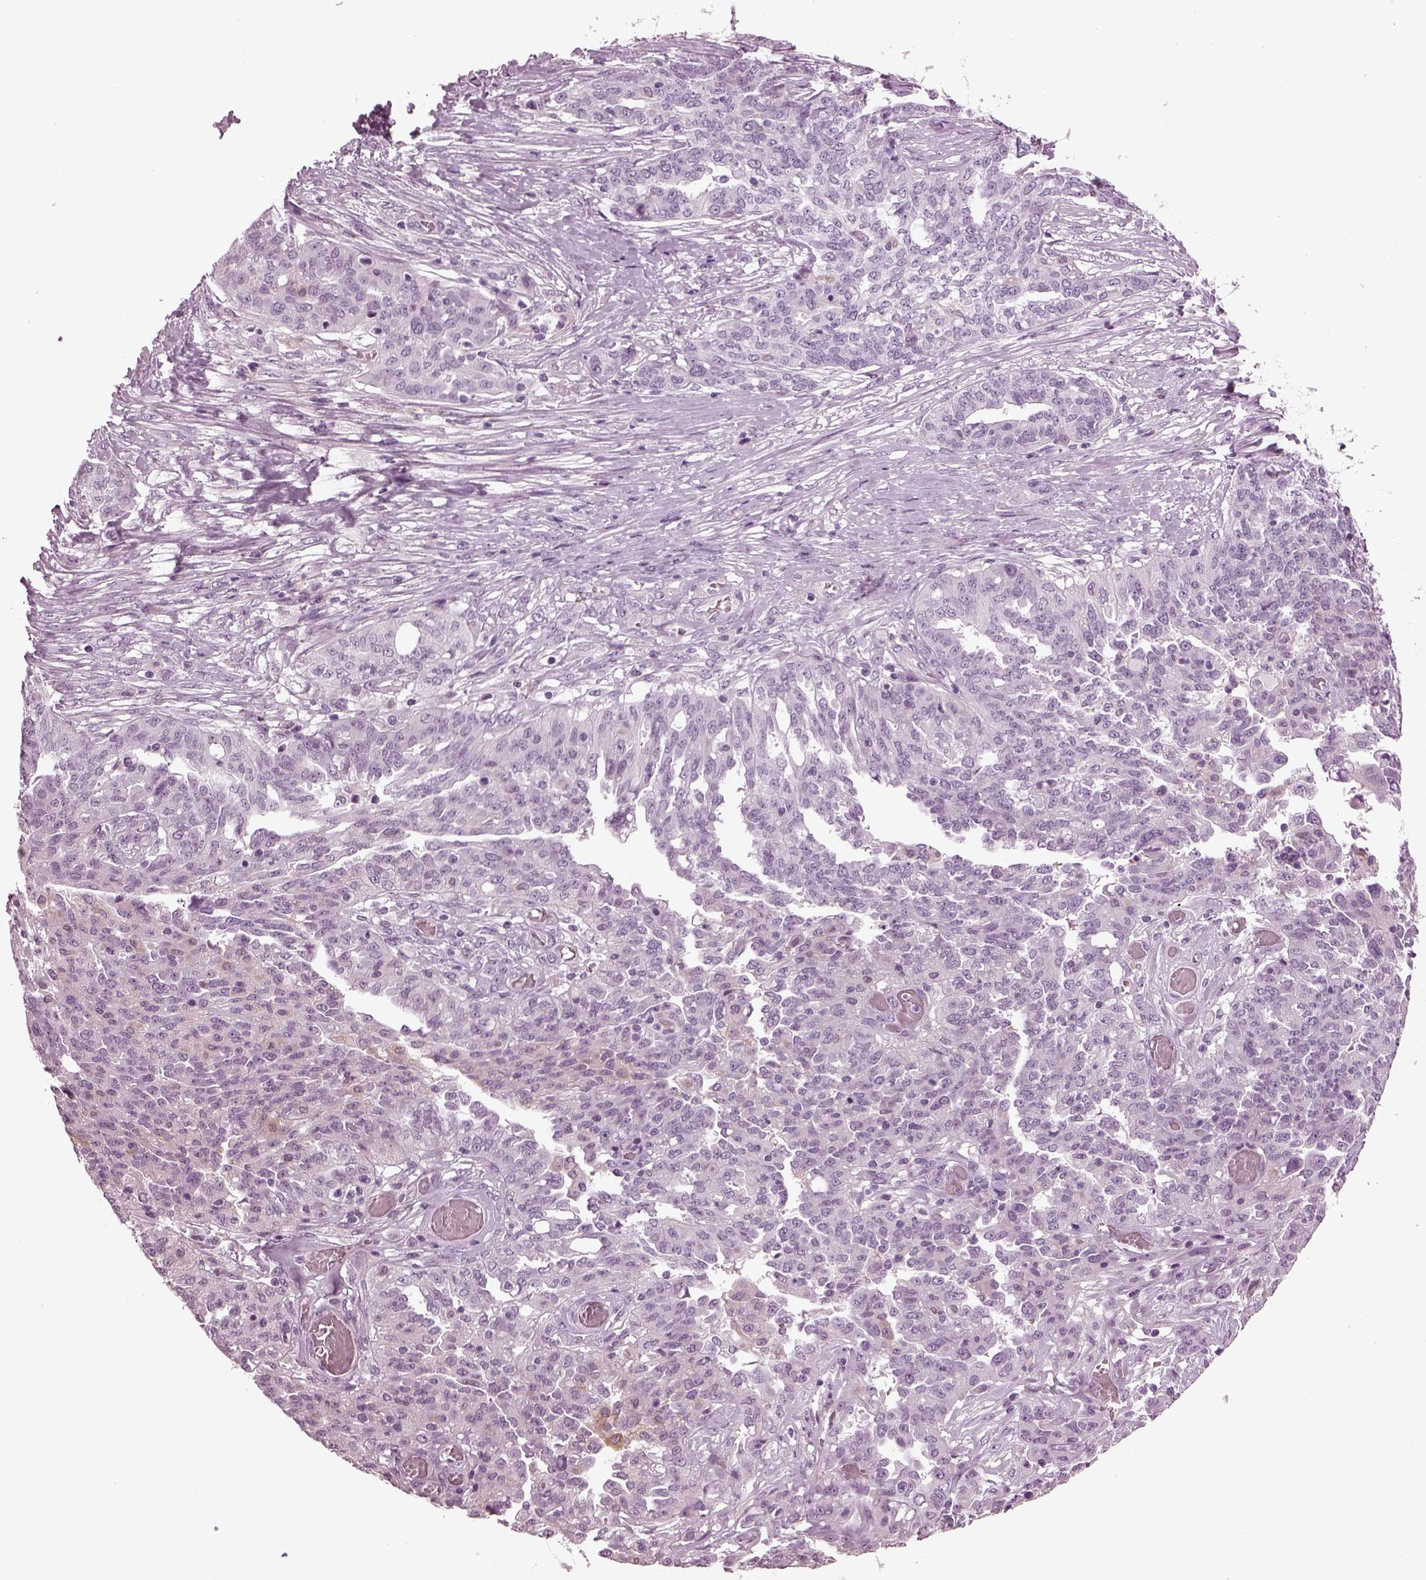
{"staining": {"intensity": "negative", "quantity": "none", "location": "none"}, "tissue": "ovarian cancer", "cell_type": "Tumor cells", "image_type": "cancer", "snomed": [{"axis": "morphology", "description": "Cystadenocarcinoma, serous, NOS"}, {"axis": "topography", "description": "Ovary"}], "caption": "Serous cystadenocarcinoma (ovarian) stained for a protein using immunohistochemistry exhibits no expression tumor cells.", "gene": "SLC6A17", "patient": {"sex": "female", "age": 67}}